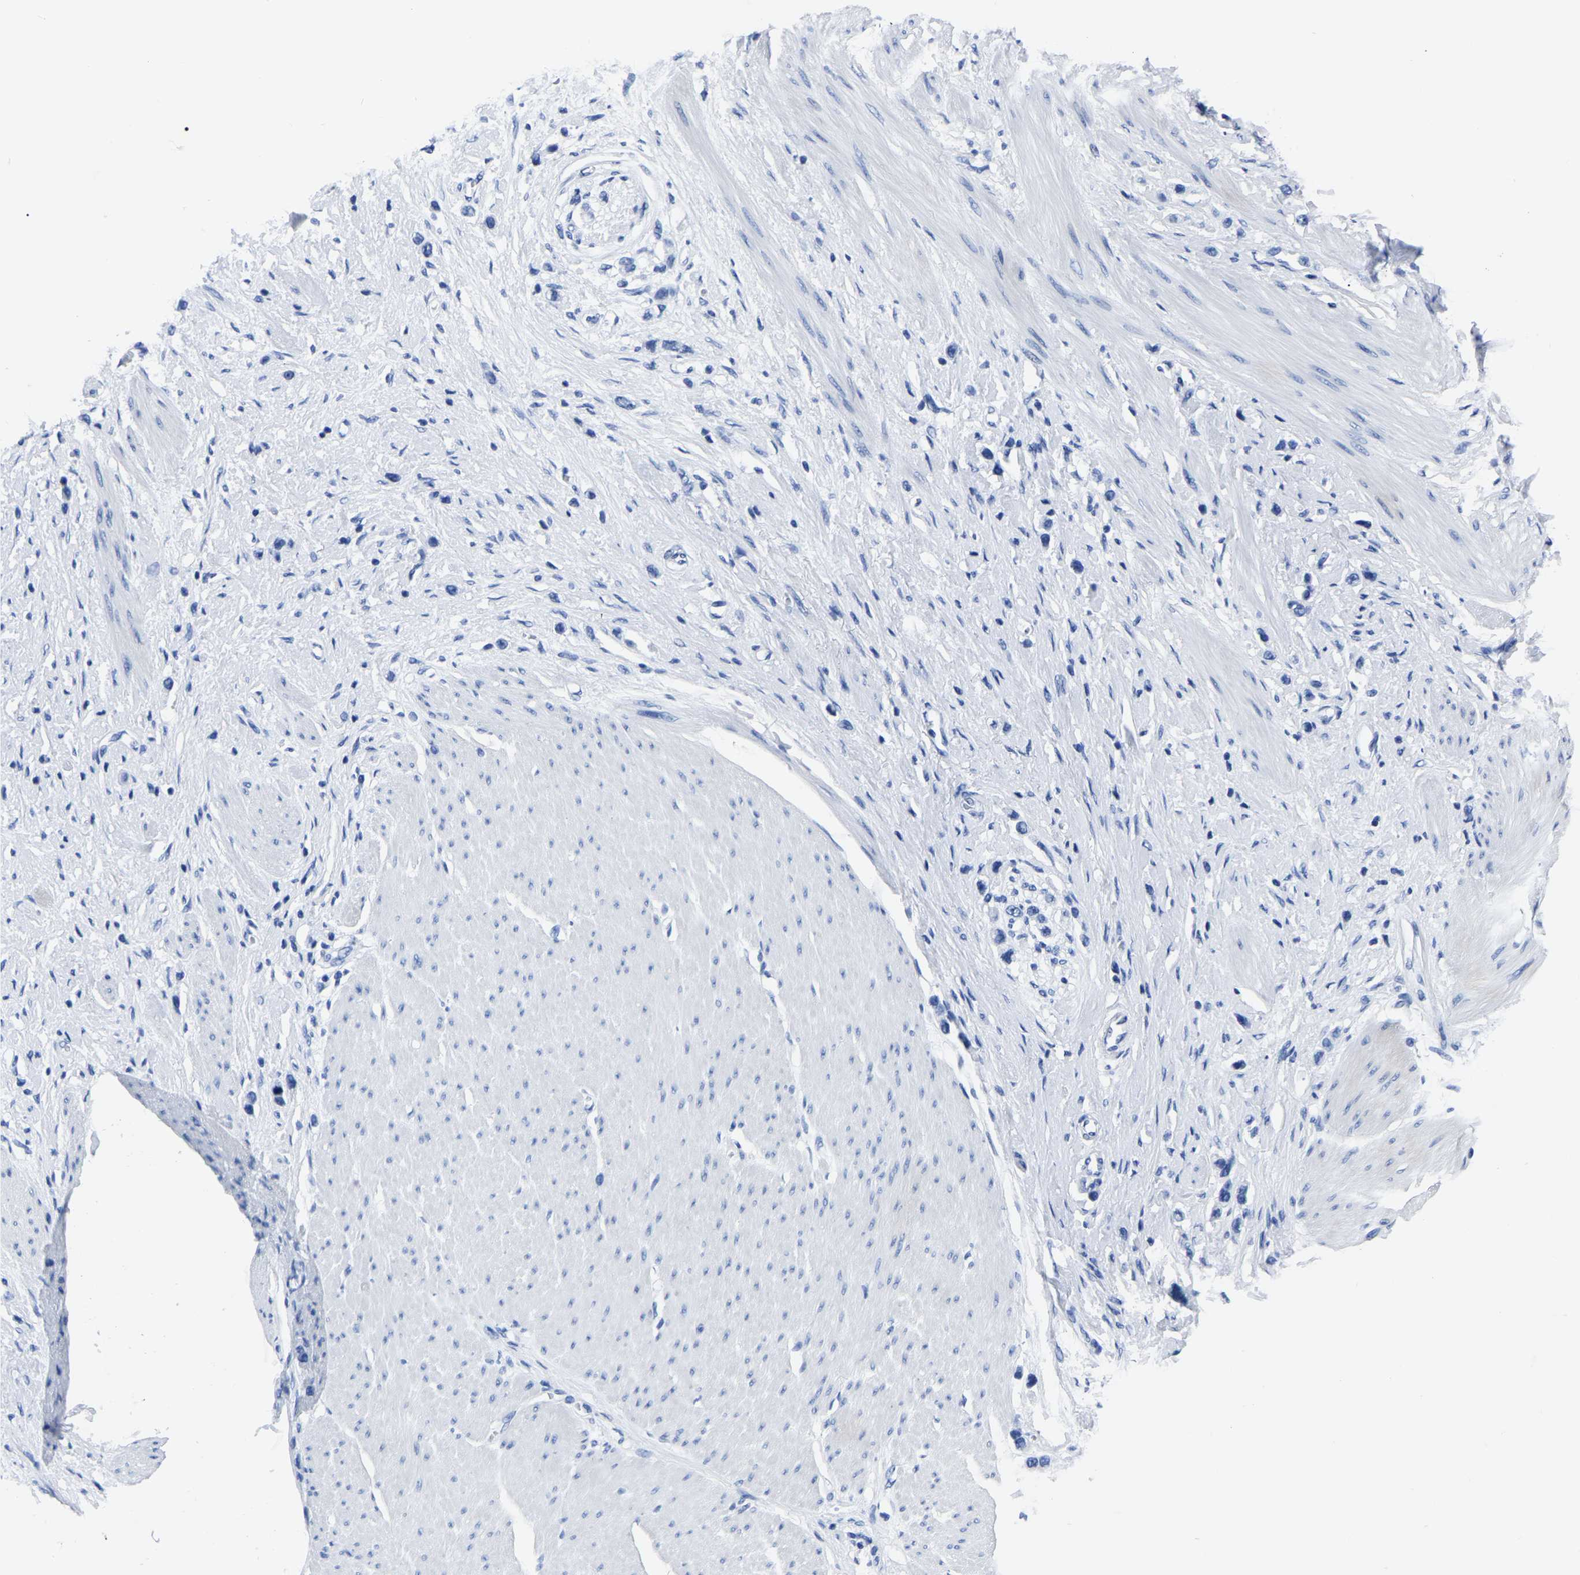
{"staining": {"intensity": "negative", "quantity": "none", "location": "none"}, "tissue": "stomach cancer", "cell_type": "Tumor cells", "image_type": "cancer", "snomed": [{"axis": "morphology", "description": "Adenocarcinoma, NOS"}, {"axis": "topography", "description": "Stomach"}], "caption": "Immunohistochemistry (IHC) histopathology image of neoplastic tissue: stomach cancer (adenocarcinoma) stained with DAB shows no significant protein expression in tumor cells.", "gene": "IMPG2", "patient": {"sex": "female", "age": 65}}